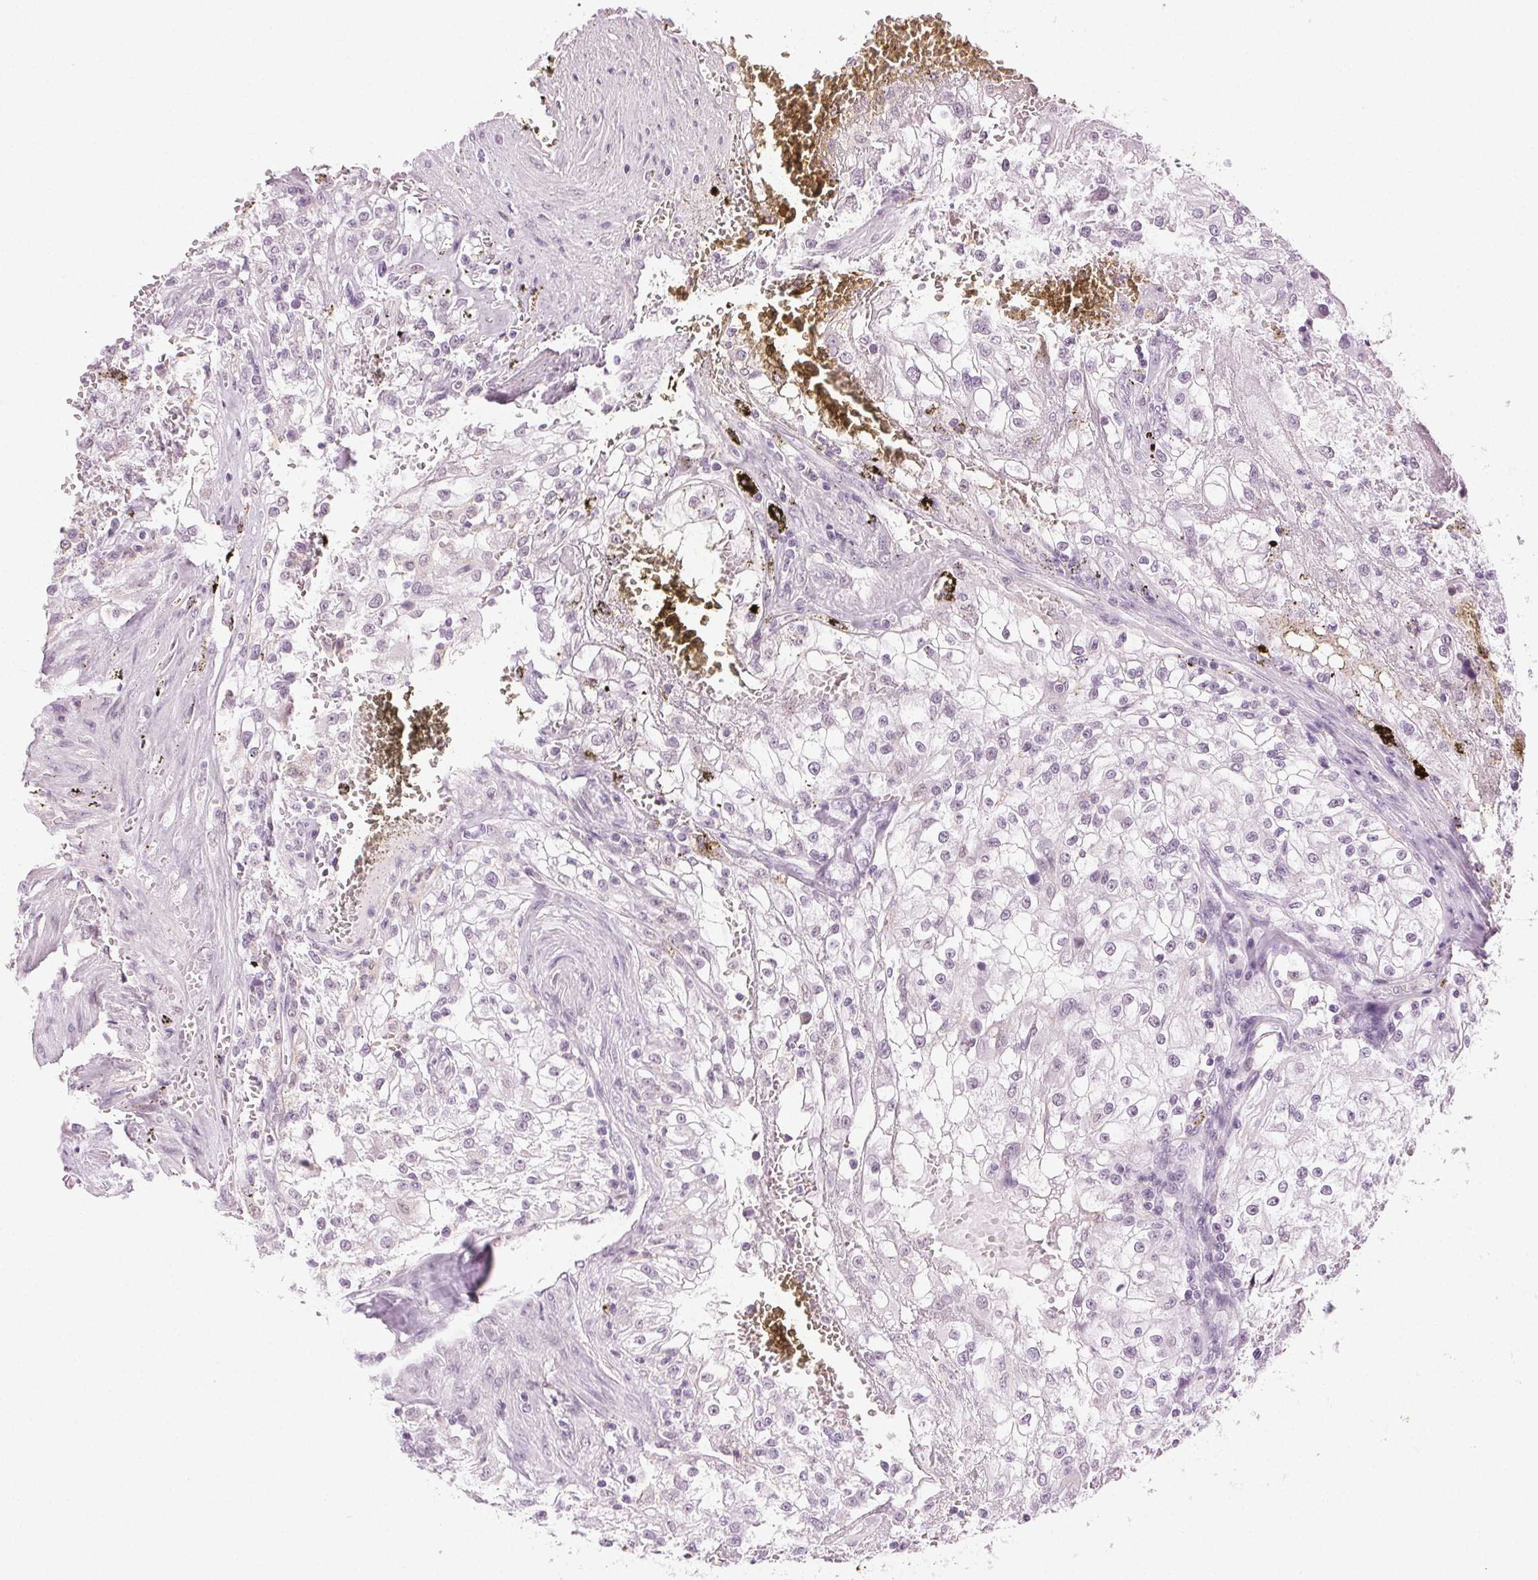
{"staining": {"intensity": "negative", "quantity": "none", "location": "none"}, "tissue": "renal cancer", "cell_type": "Tumor cells", "image_type": "cancer", "snomed": [{"axis": "morphology", "description": "Adenocarcinoma, NOS"}, {"axis": "topography", "description": "Kidney"}], "caption": "Human renal cancer (adenocarcinoma) stained for a protein using IHC demonstrates no expression in tumor cells.", "gene": "AIF1L", "patient": {"sex": "female", "age": 74}}